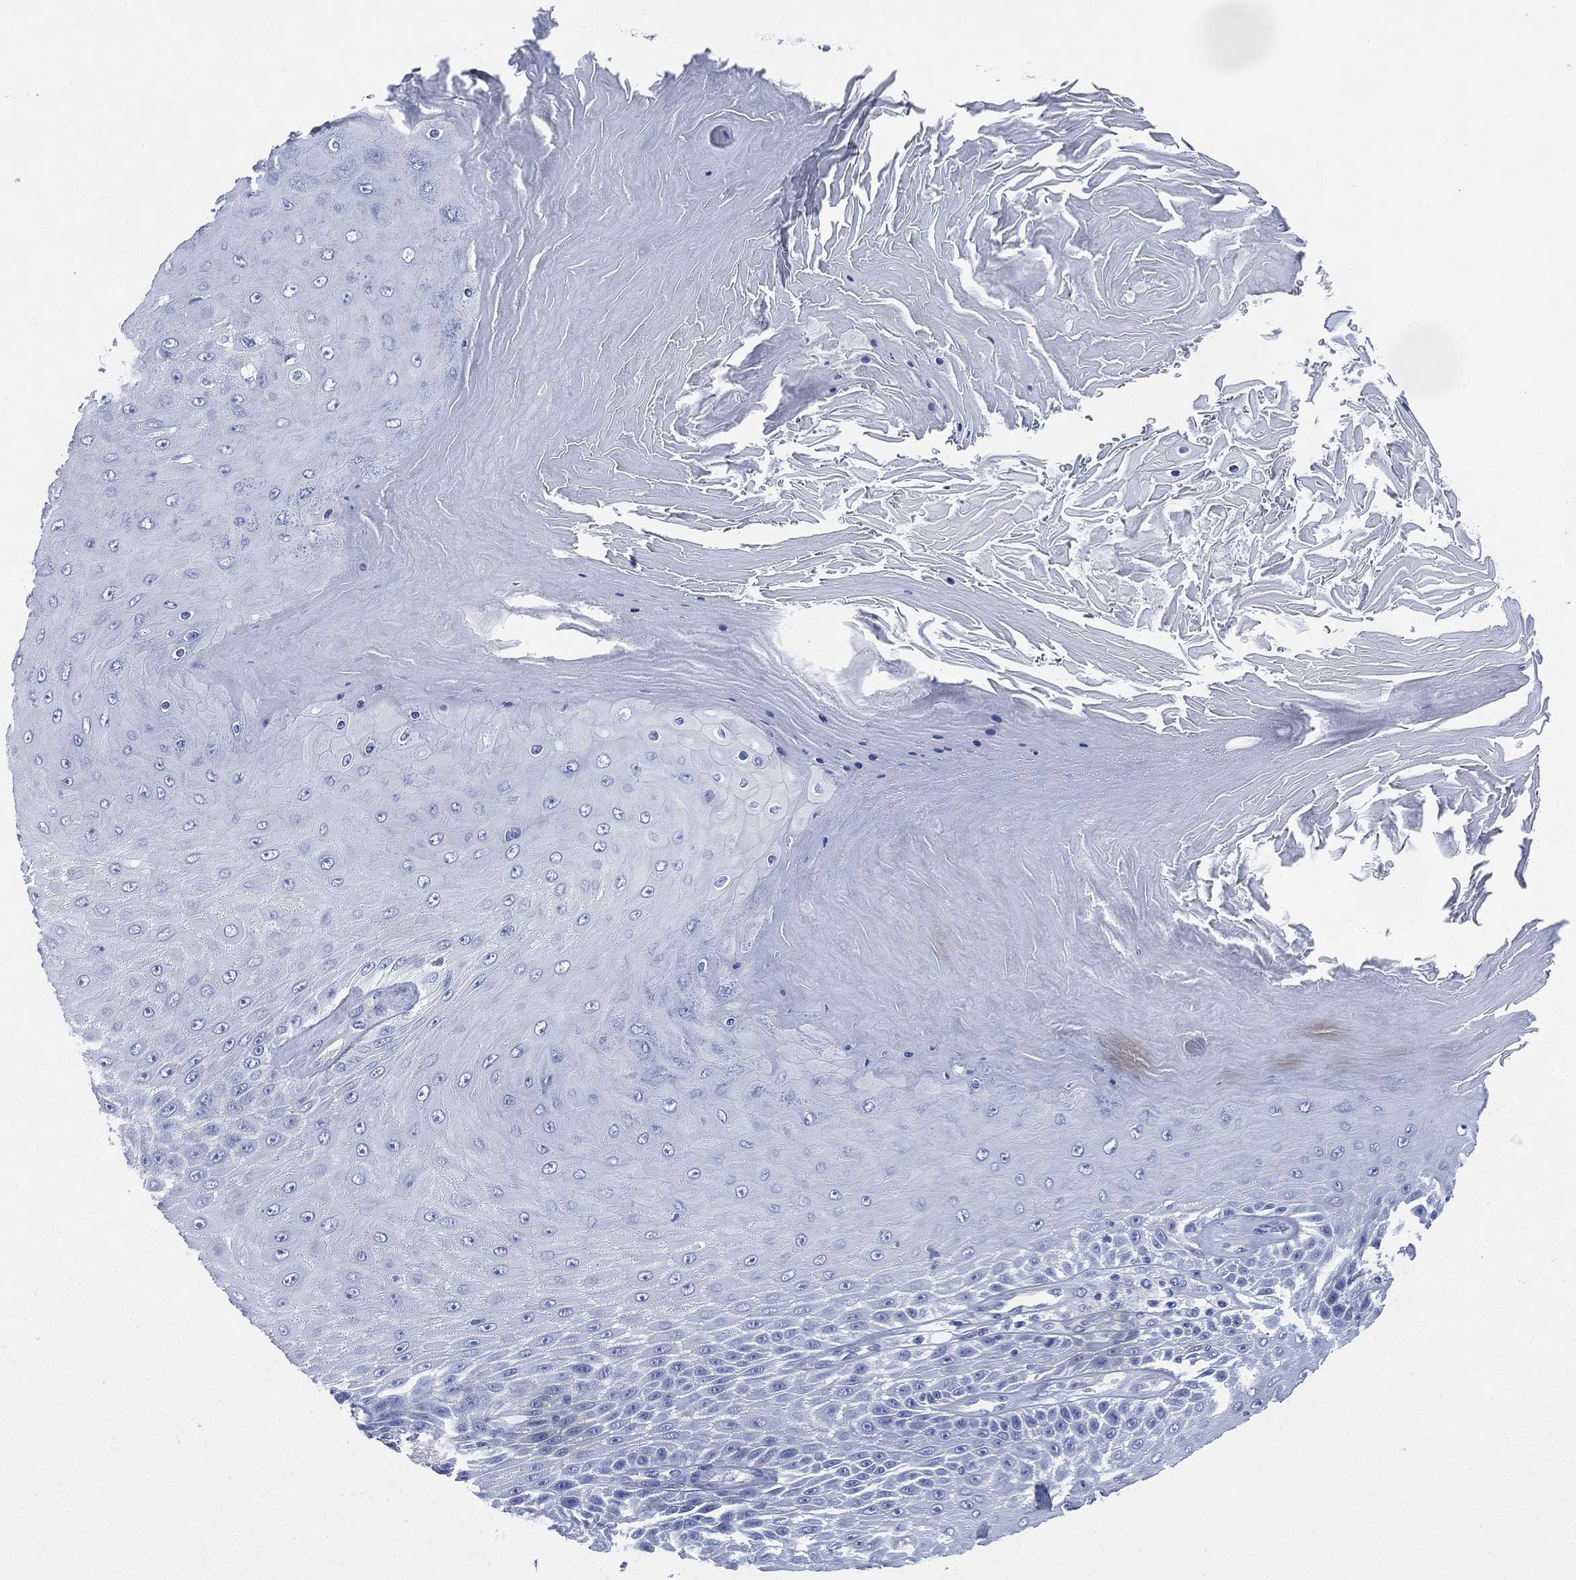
{"staining": {"intensity": "negative", "quantity": "none", "location": "none"}, "tissue": "skin cancer", "cell_type": "Tumor cells", "image_type": "cancer", "snomed": [{"axis": "morphology", "description": "Squamous cell carcinoma, NOS"}, {"axis": "topography", "description": "Skin"}], "caption": "Histopathology image shows no protein positivity in tumor cells of skin cancer tissue.", "gene": "CCDC70", "patient": {"sex": "male", "age": 62}}